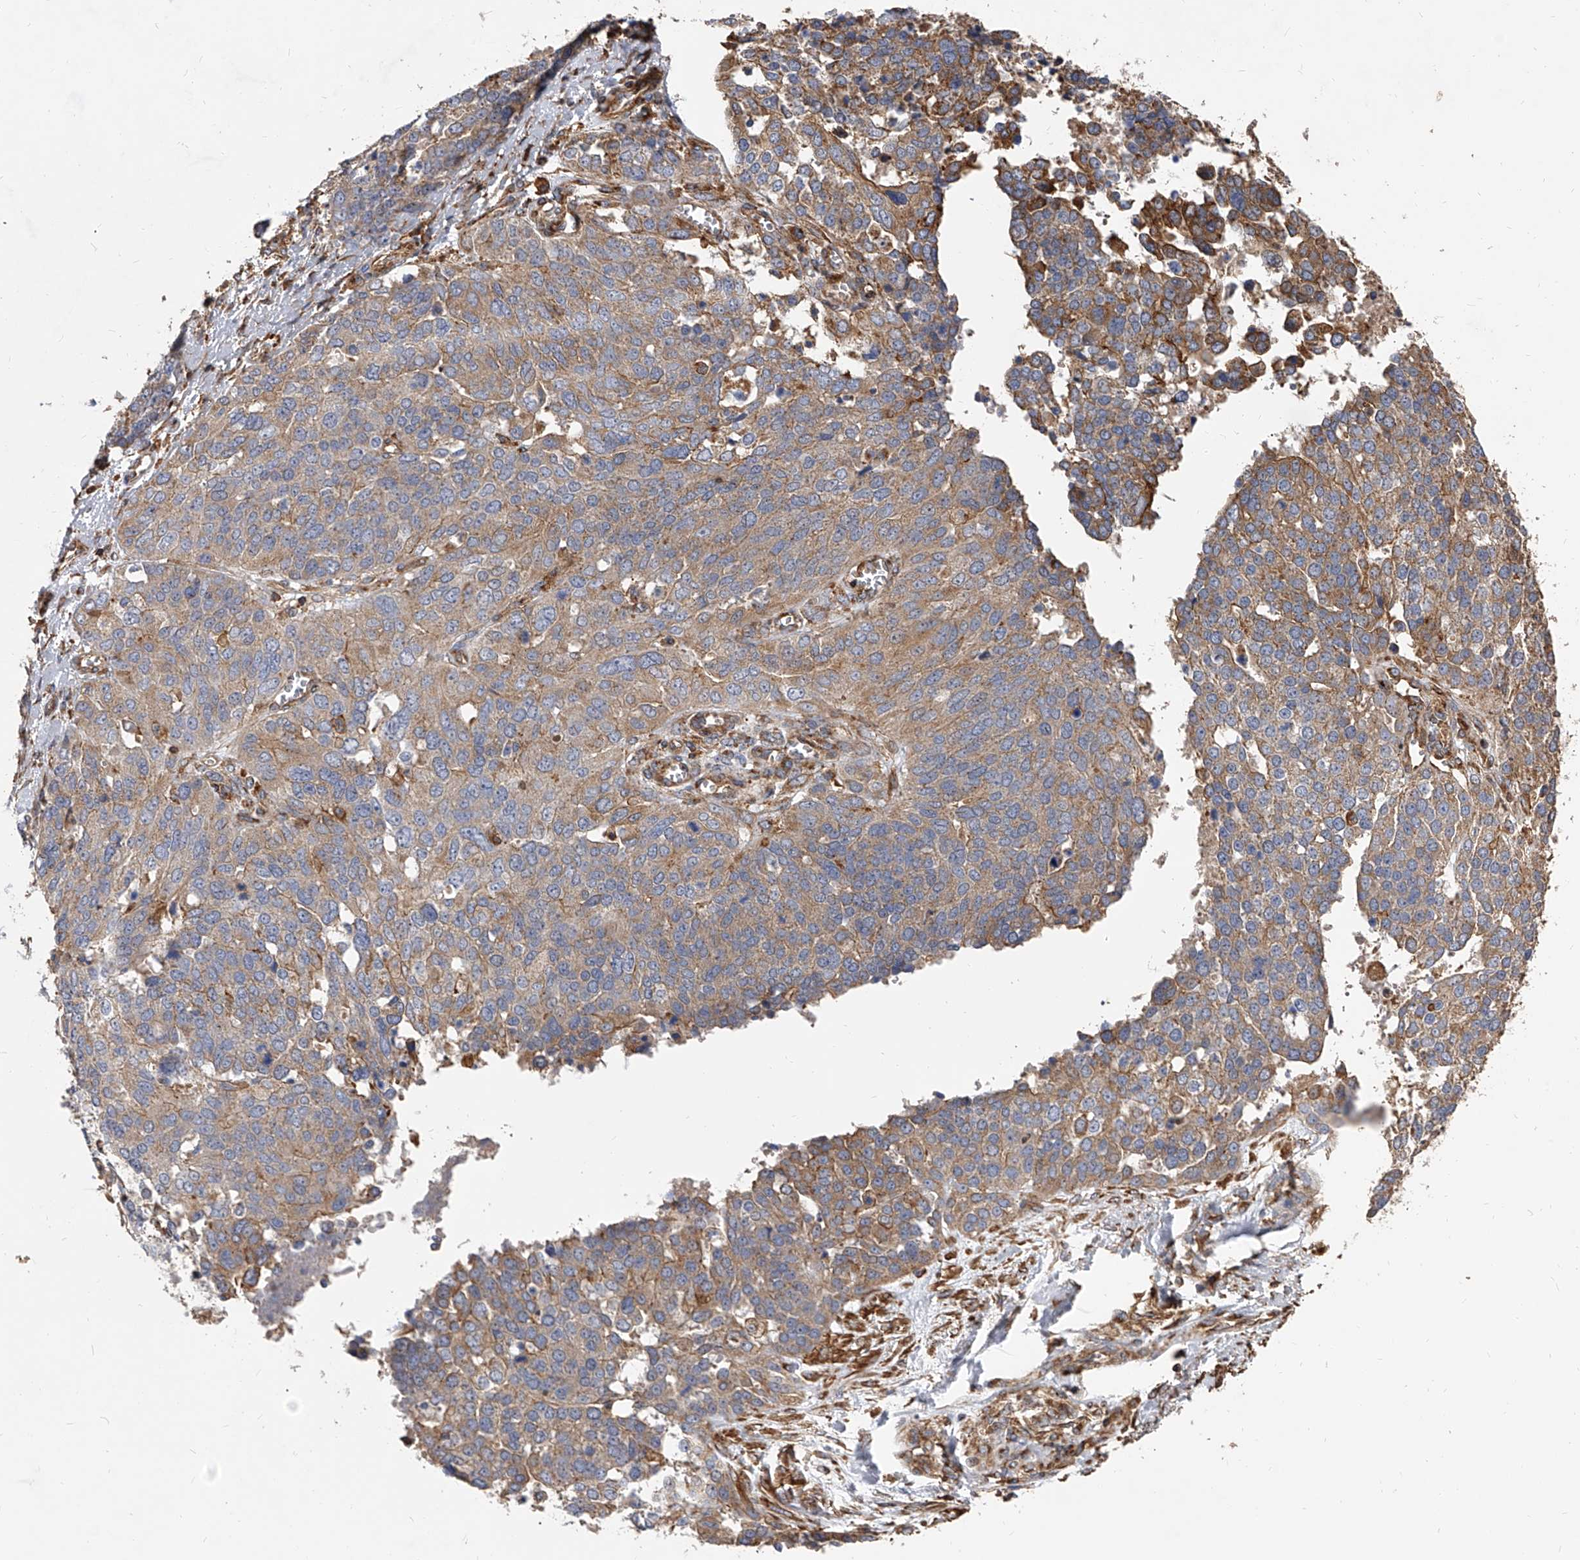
{"staining": {"intensity": "moderate", "quantity": "25%-75%", "location": "cytoplasmic/membranous"}, "tissue": "ovarian cancer", "cell_type": "Tumor cells", "image_type": "cancer", "snomed": [{"axis": "morphology", "description": "Cystadenocarcinoma, serous, NOS"}, {"axis": "topography", "description": "Ovary"}], "caption": "There is medium levels of moderate cytoplasmic/membranous staining in tumor cells of serous cystadenocarcinoma (ovarian), as demonstrated by immunohistochemical staining (brown color).", "gene": "PISD", "patient": {"sex": "female", "age": 44}}